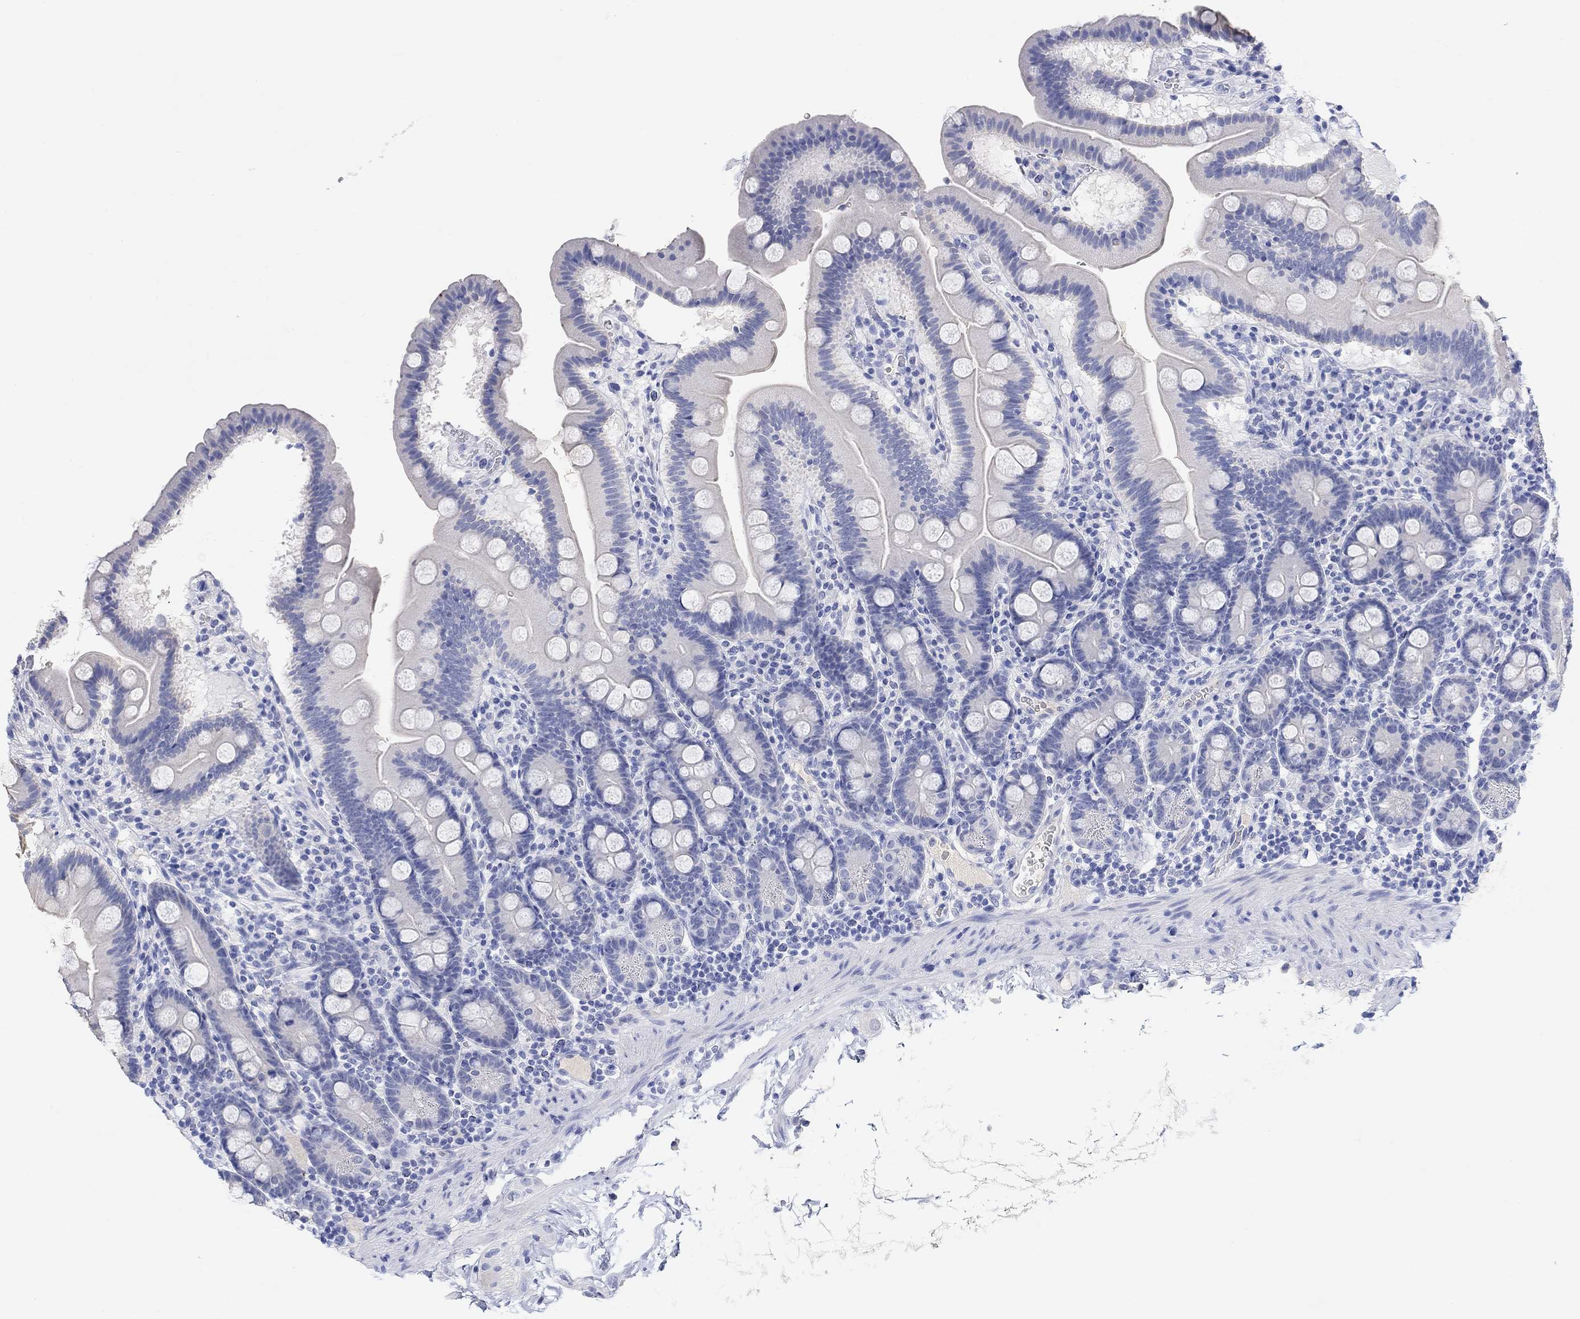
{"staining": {"intensity": "negative", "quantity": "none", "location": "none"}, "tissue": "duodenum", "cell_type": "Glandular cells", "image_type": "normal", "snomed": [{"axis": "morphology", "description": "Normal tissue, NOS"}, {"axis": "topography", "description": "Duodenum"}], "caption": "The photomicrograph reveals no staining of glandular cells in benign duodenum.", "gene": "TYR", "patient": {"sex": "male", "age": 59}}